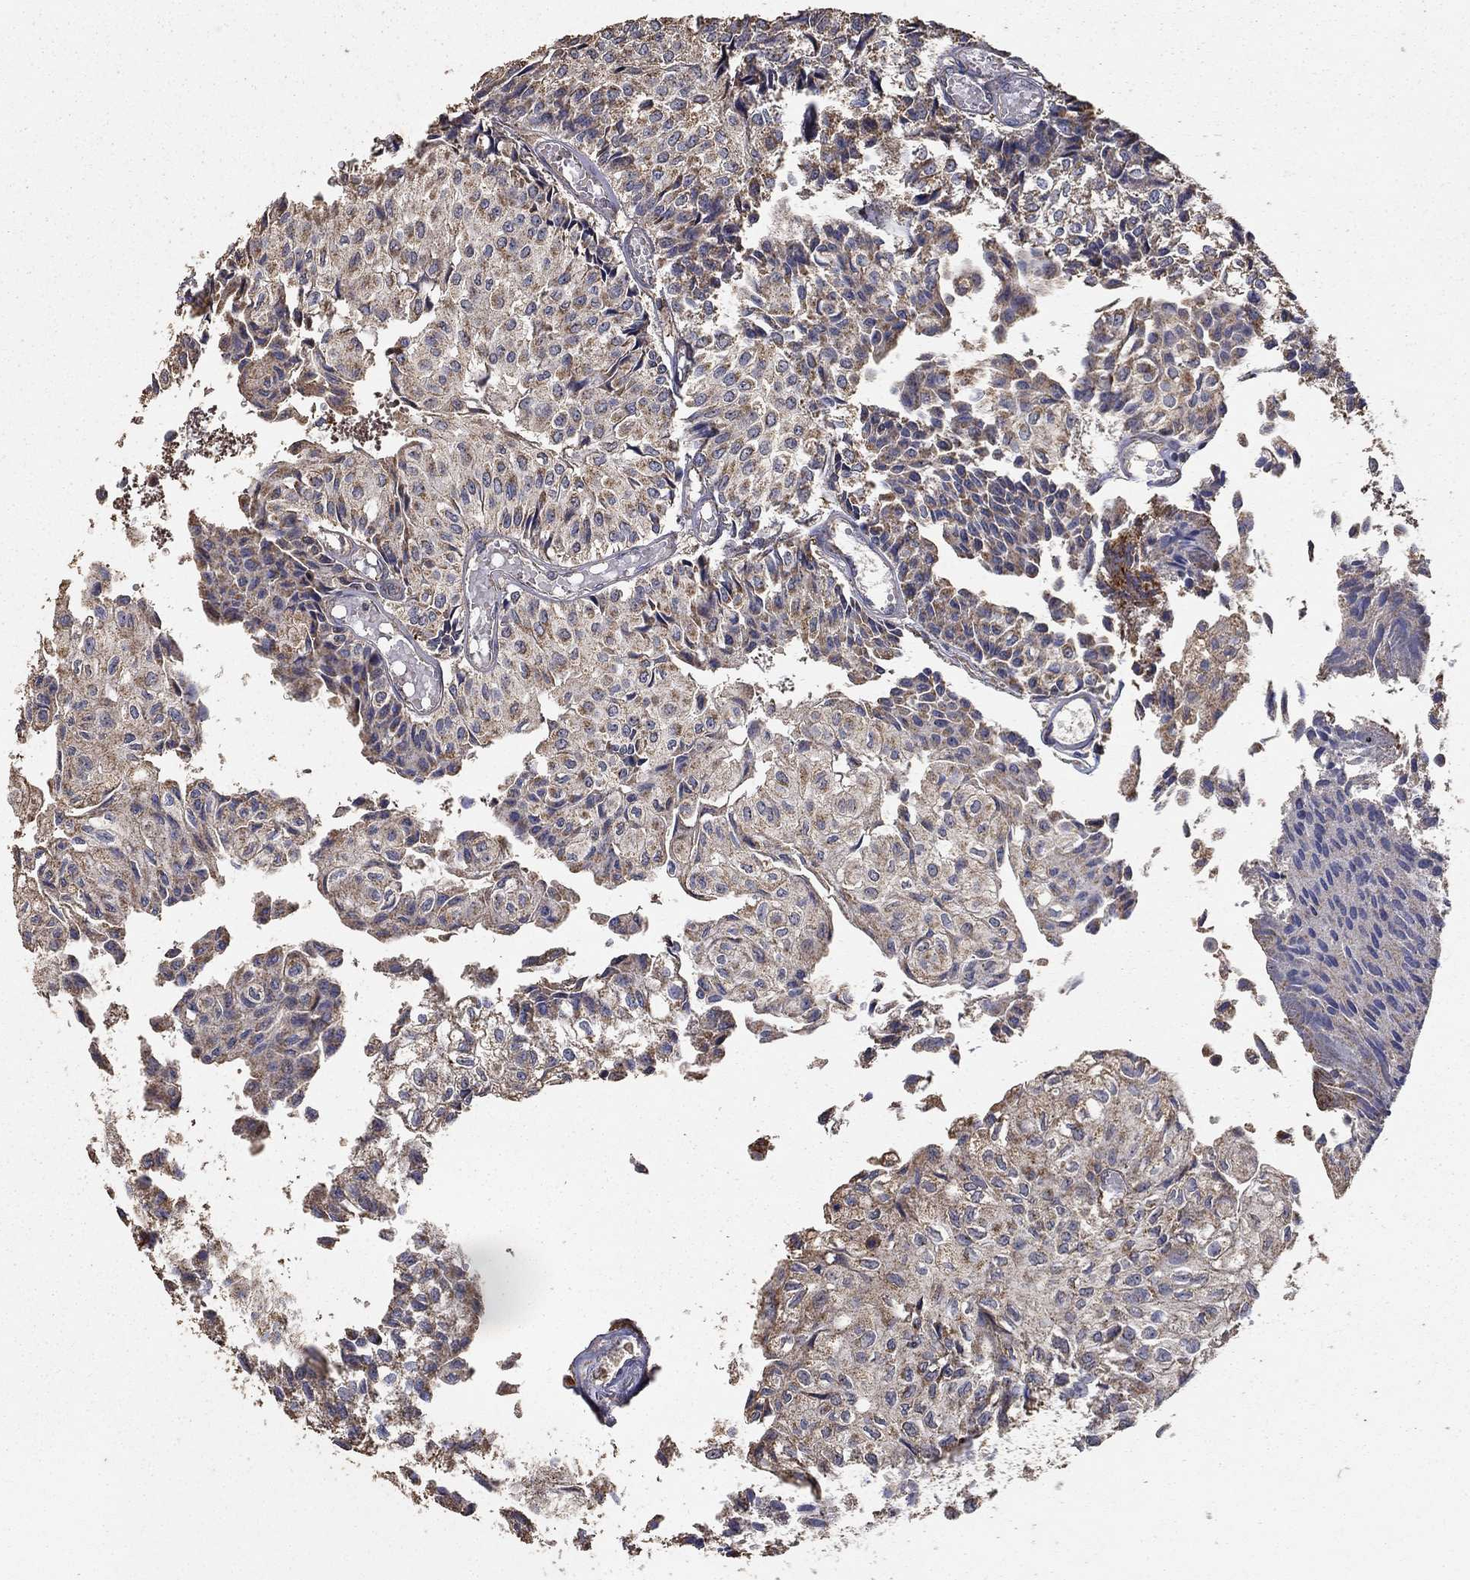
{"staining": {"intensity": "negative", "quantity": "none", "location": "none"}, "tissue": "urothelial cancer", "cell_type": "Tumor cells", "image_type": "cancer", "snomed": [{"axis": "morphology", "description": "Urothelial carcinoma, Low grade"}, {"axis": "topography", "description": "Urinary bladder"}], "caption": "Photomicrograph shows no protein expression in tumor cells of low-grade urothelial carcinoma tissue. (Brightfield microscopy of DAB (3,3'-diaminobenzidine) IHC at high magnification).", "gene": "IFRD1", "patient": {"sex": "male", "age": 89}}